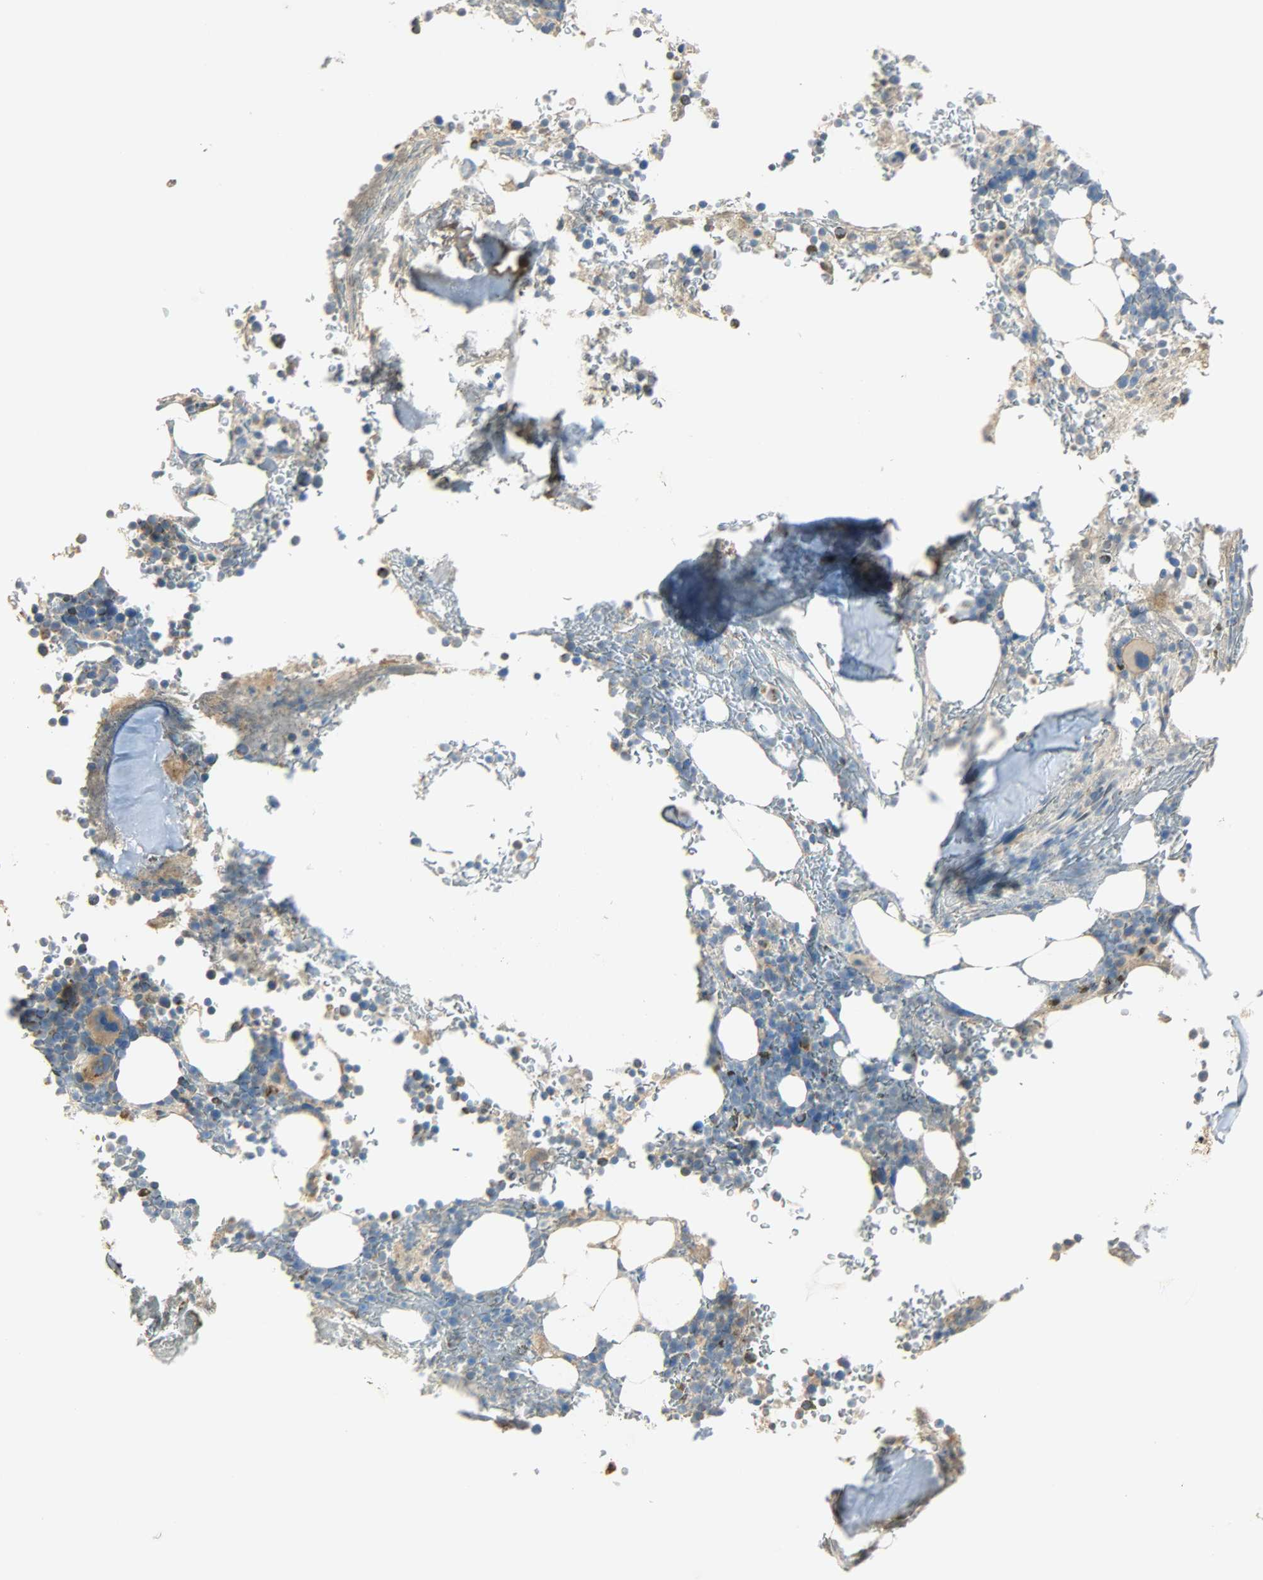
{"staining": {"intensity": "moderate", "quantity": "<25%", "location": "cytoplasmic/membranous"}, "tissue": "bone marrow", "cell_type": "Hematopoietic cells", "image_type": "normal", "snomed": [{"axis": "morphology", "description": "Normal tissue, NOS"}, {"axis": "topography", "description": "Bone marrow"}], "caption": "Immunohistochemical staining of normal bone marrow displays moderate cytoplasmic/membranous protein positivity in about <25% of hematopoietic cells.", "gene": "NNT", "patient": {"sex": "female", "age": 73}}